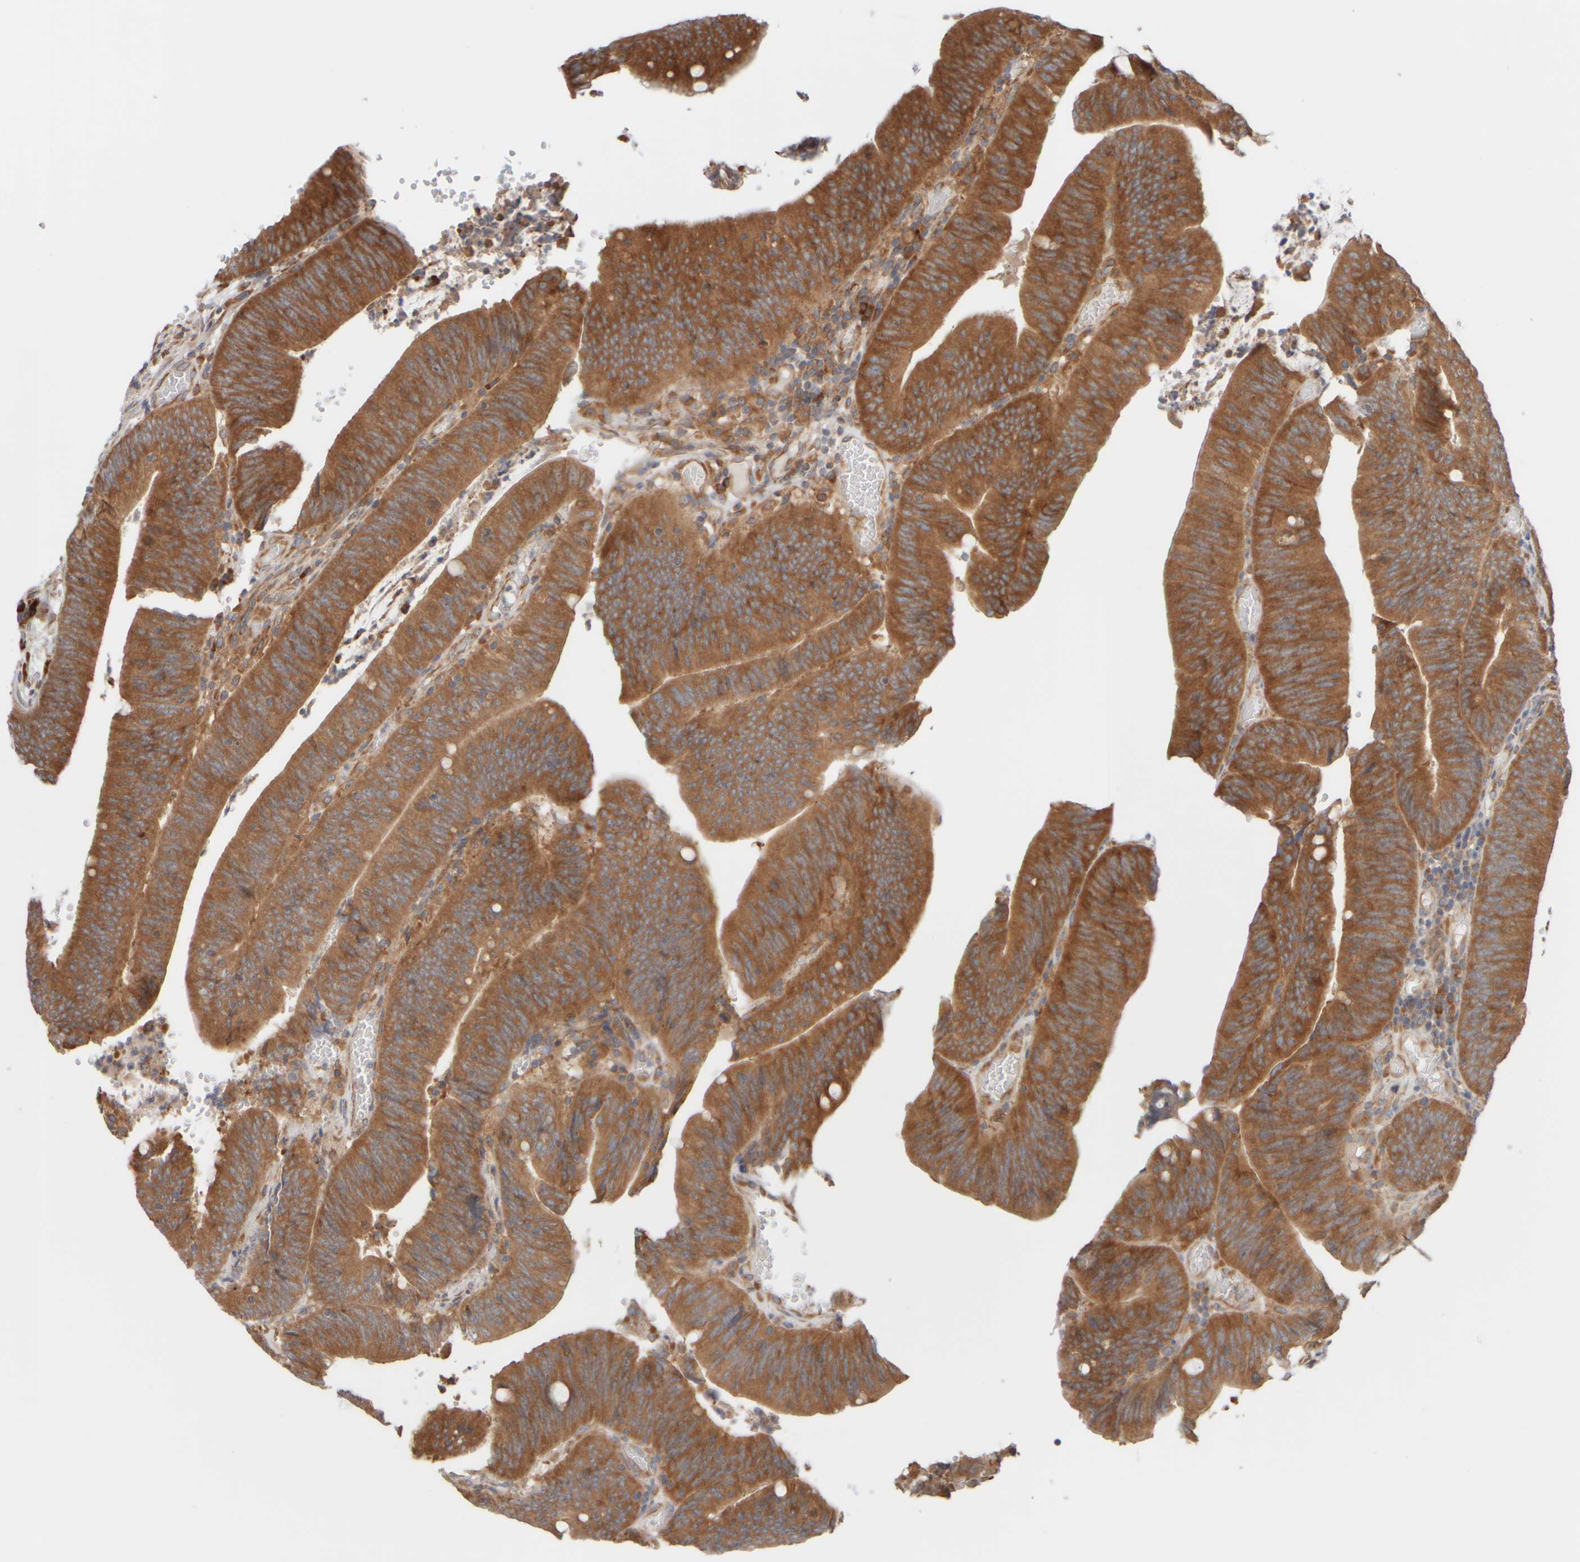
{"staining": {"intensity": "strong", "quantity": ">75%", "location": "cytoplasmic/membranous"}, "tissue": "colorectal cancer", "cell_type": "Tumor cells", "image_type": "cancer", "snomed": [{"axis": "morphology", "description": "Normal tissue, NOS"}, {"axis": "morphology", "description": "Adenocarcinoma, NOS"}, {"axis": "topography", "description": "Rectum"}], "caption": "A brown stain labels strong cytoplasmic/membranous staining of a protein in human adenocarcinoma (colorectal) tumor cells.", "gene": "EIF2B3", "patient": {"sex": "female", "age": 66}}